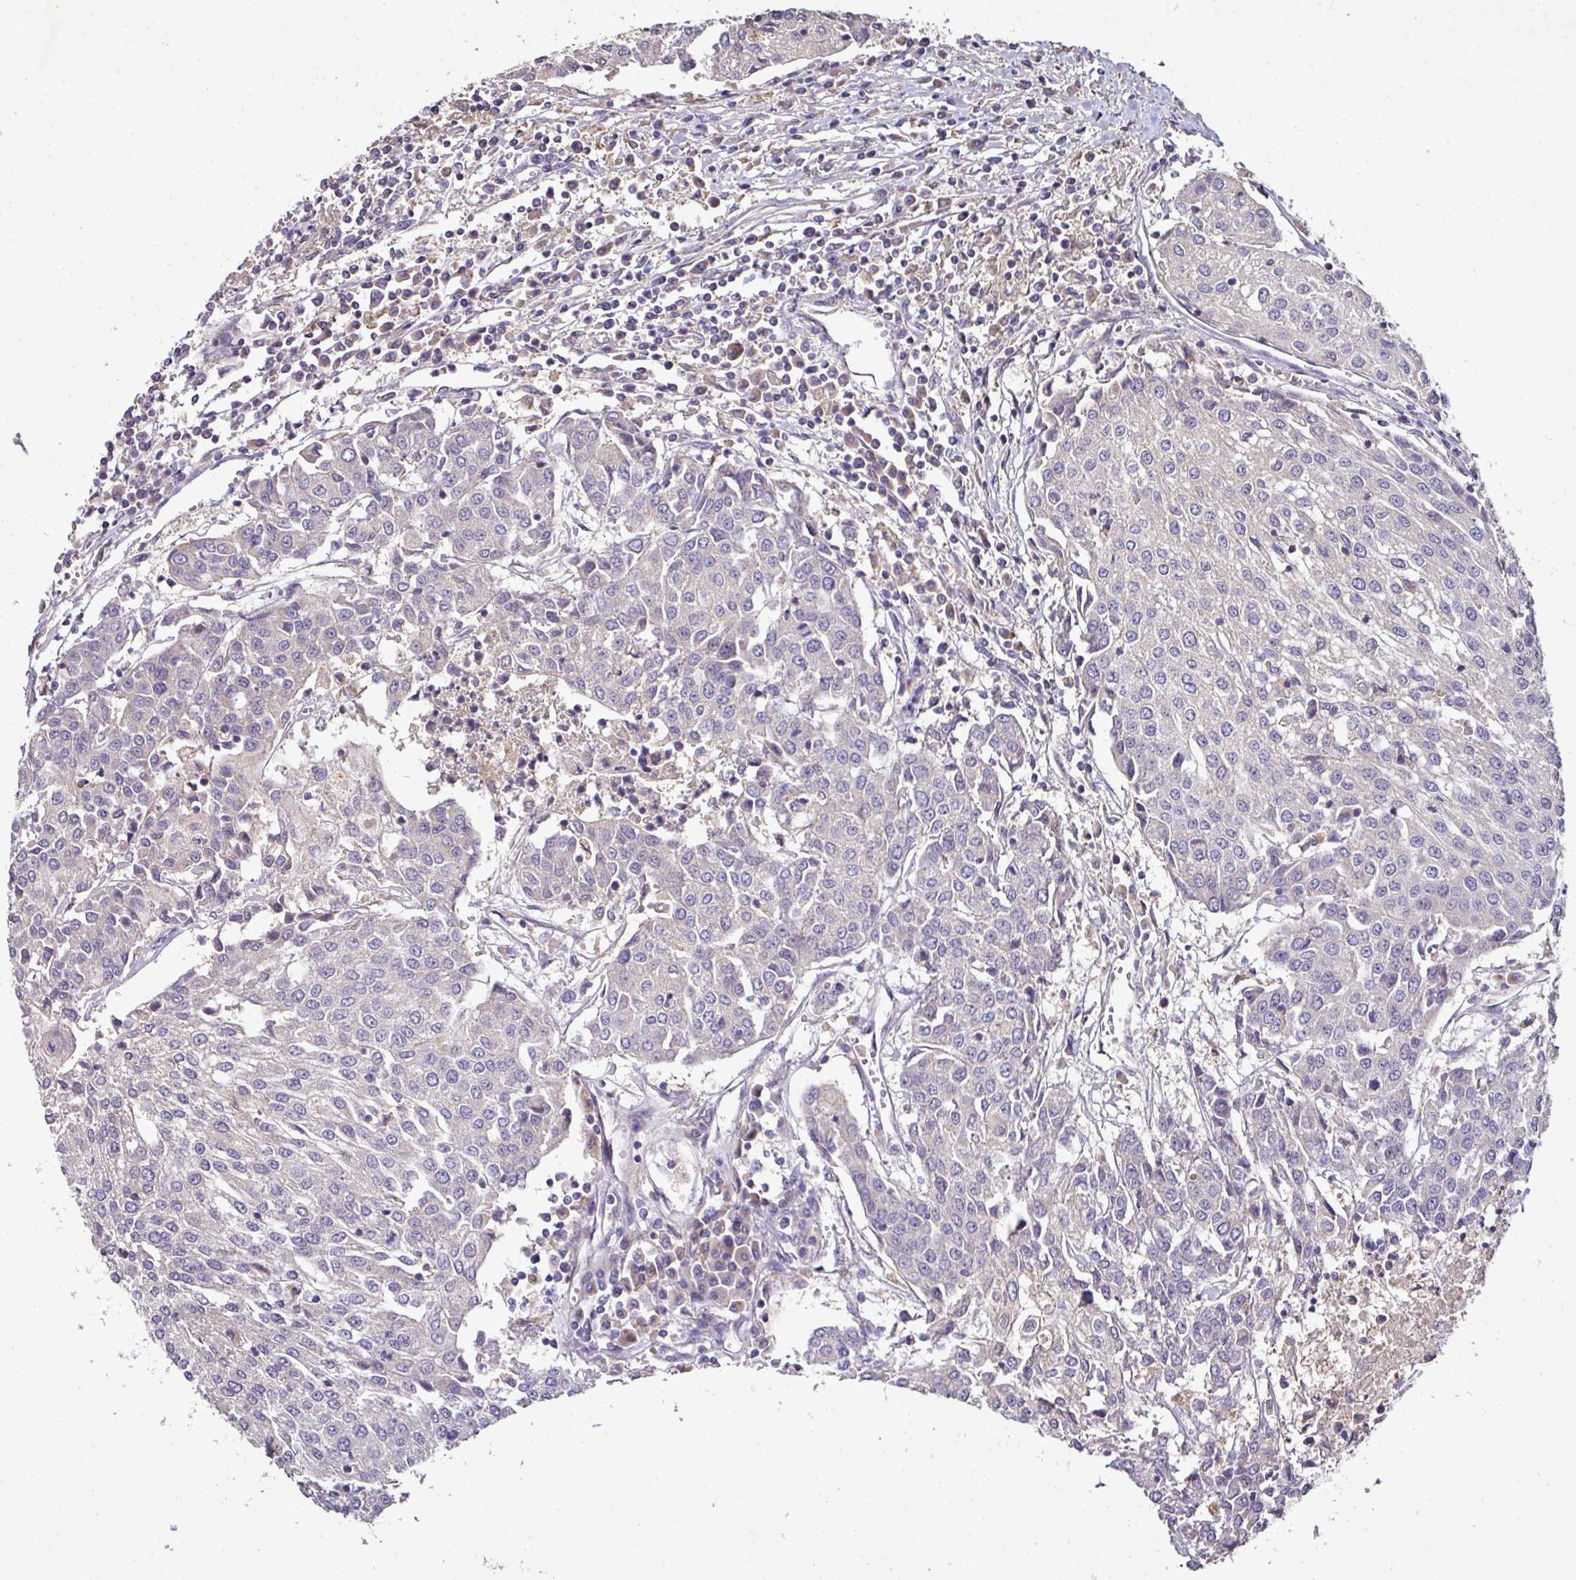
{"staining": {"intensity": "negative", "quantity": "none", "location": "none"}, "tissue": "urothelial cancer", "cell_type": "Tumor cells", "image_type": "cancer", "snomed": [{"axis": "morphology", "description": "Urothelial carcinoma, High grade"}, {"axis": "topography", "description": "Urinary bladder"}], "caption": "High-grade urothelial carcinoma was stained to show a protein in brown. There is no significant staining in tumor cells.", "gene": "AEBP2", "patient": {"sex": "female", "age": 85}}